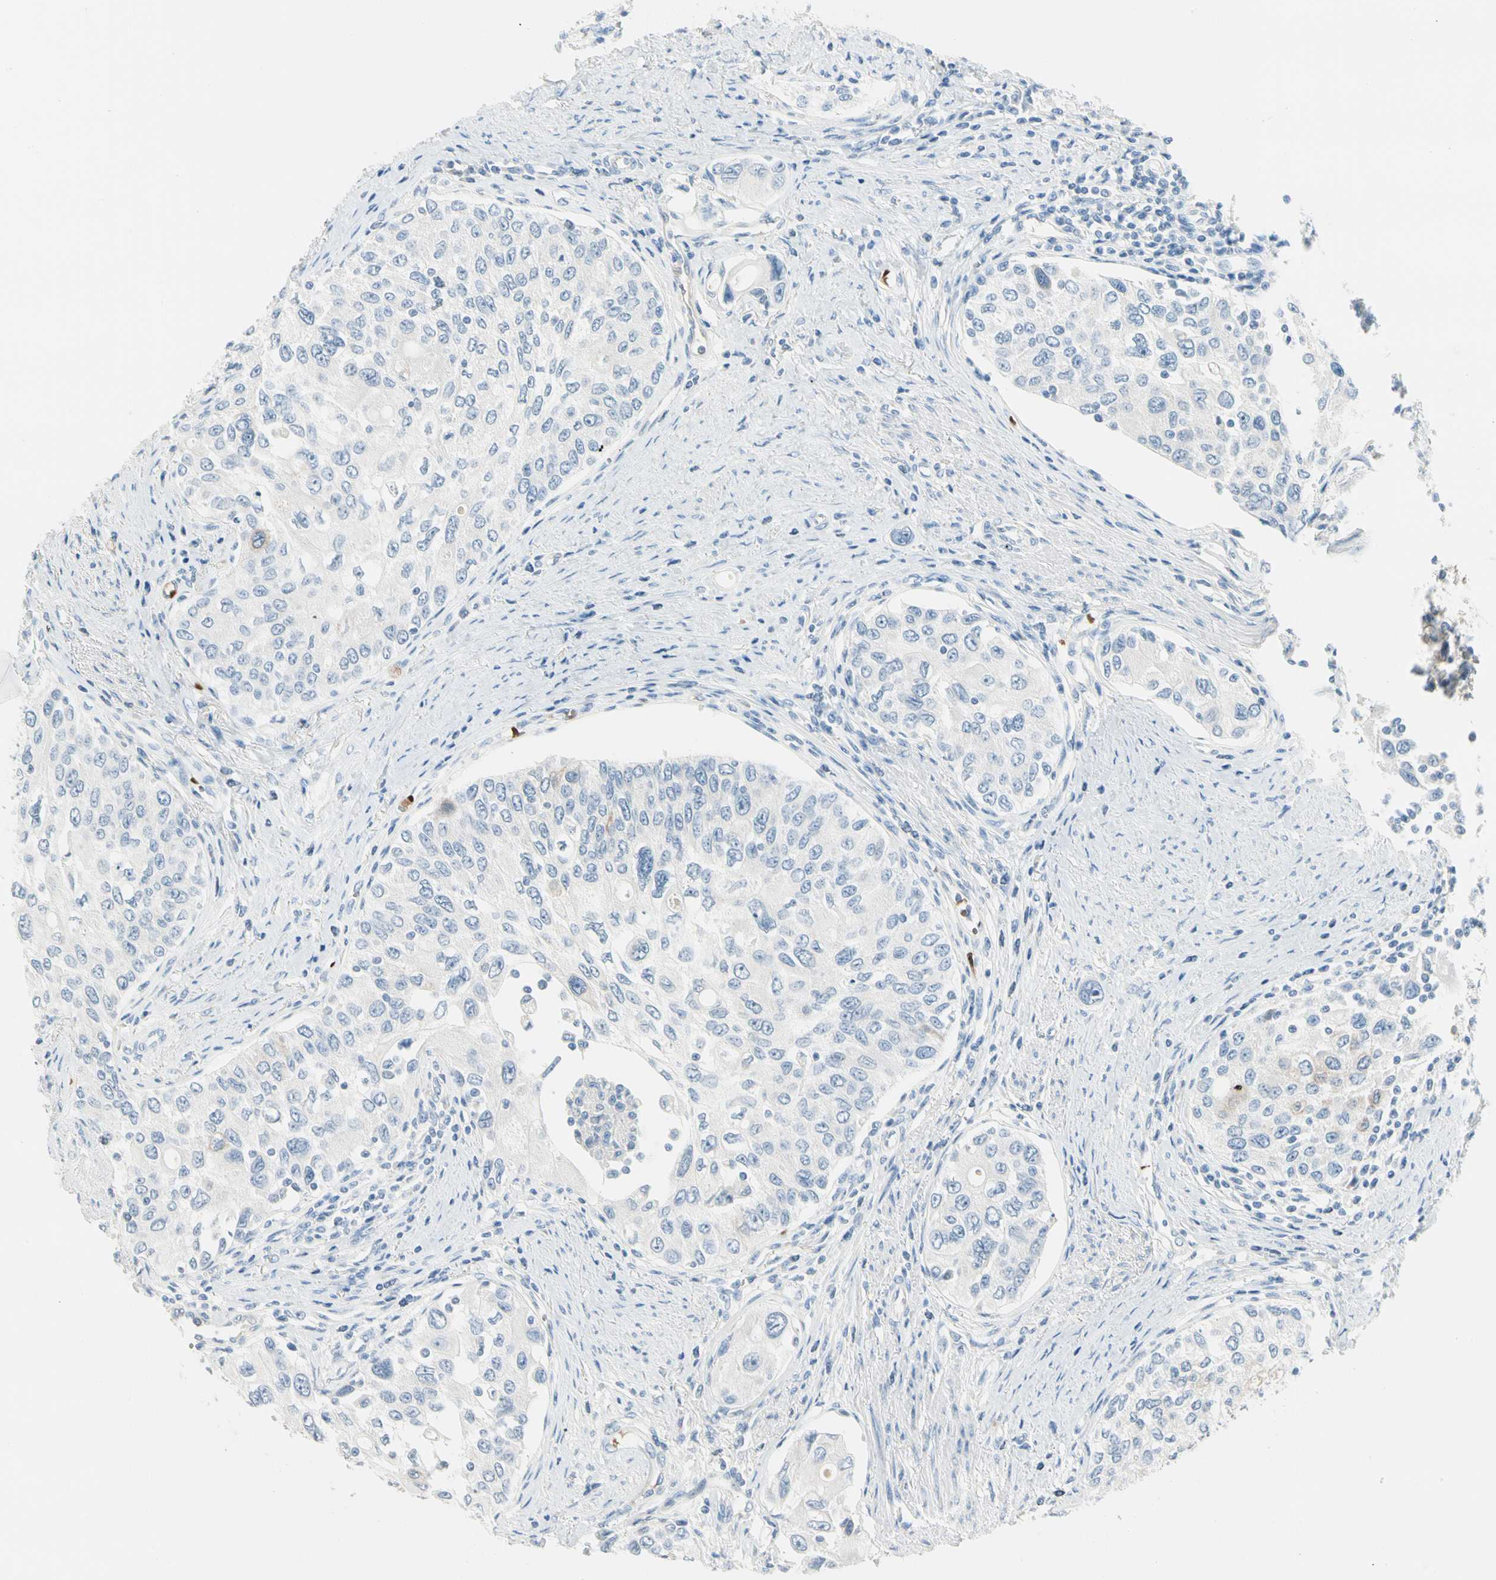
{"staining": {"intensity": "negative", "quantity": "none", "location": "none"}, "tissue": "urothelial cancer", "cell_type": "Tumor cells", "image_type": "cancer", "snomed": [{"axis": "morphology", "description": "Urothelial carcinoma, High grade"}, {"axis": "topography", "description": "Urinary bladder"}], "caption": "Urothelial carcinoma (high-grade) was stained to show a protein in brown. There is no significant expression in tumor cells.", "gene": "CA1", "patient": {"sex": "female", "age": 56}}